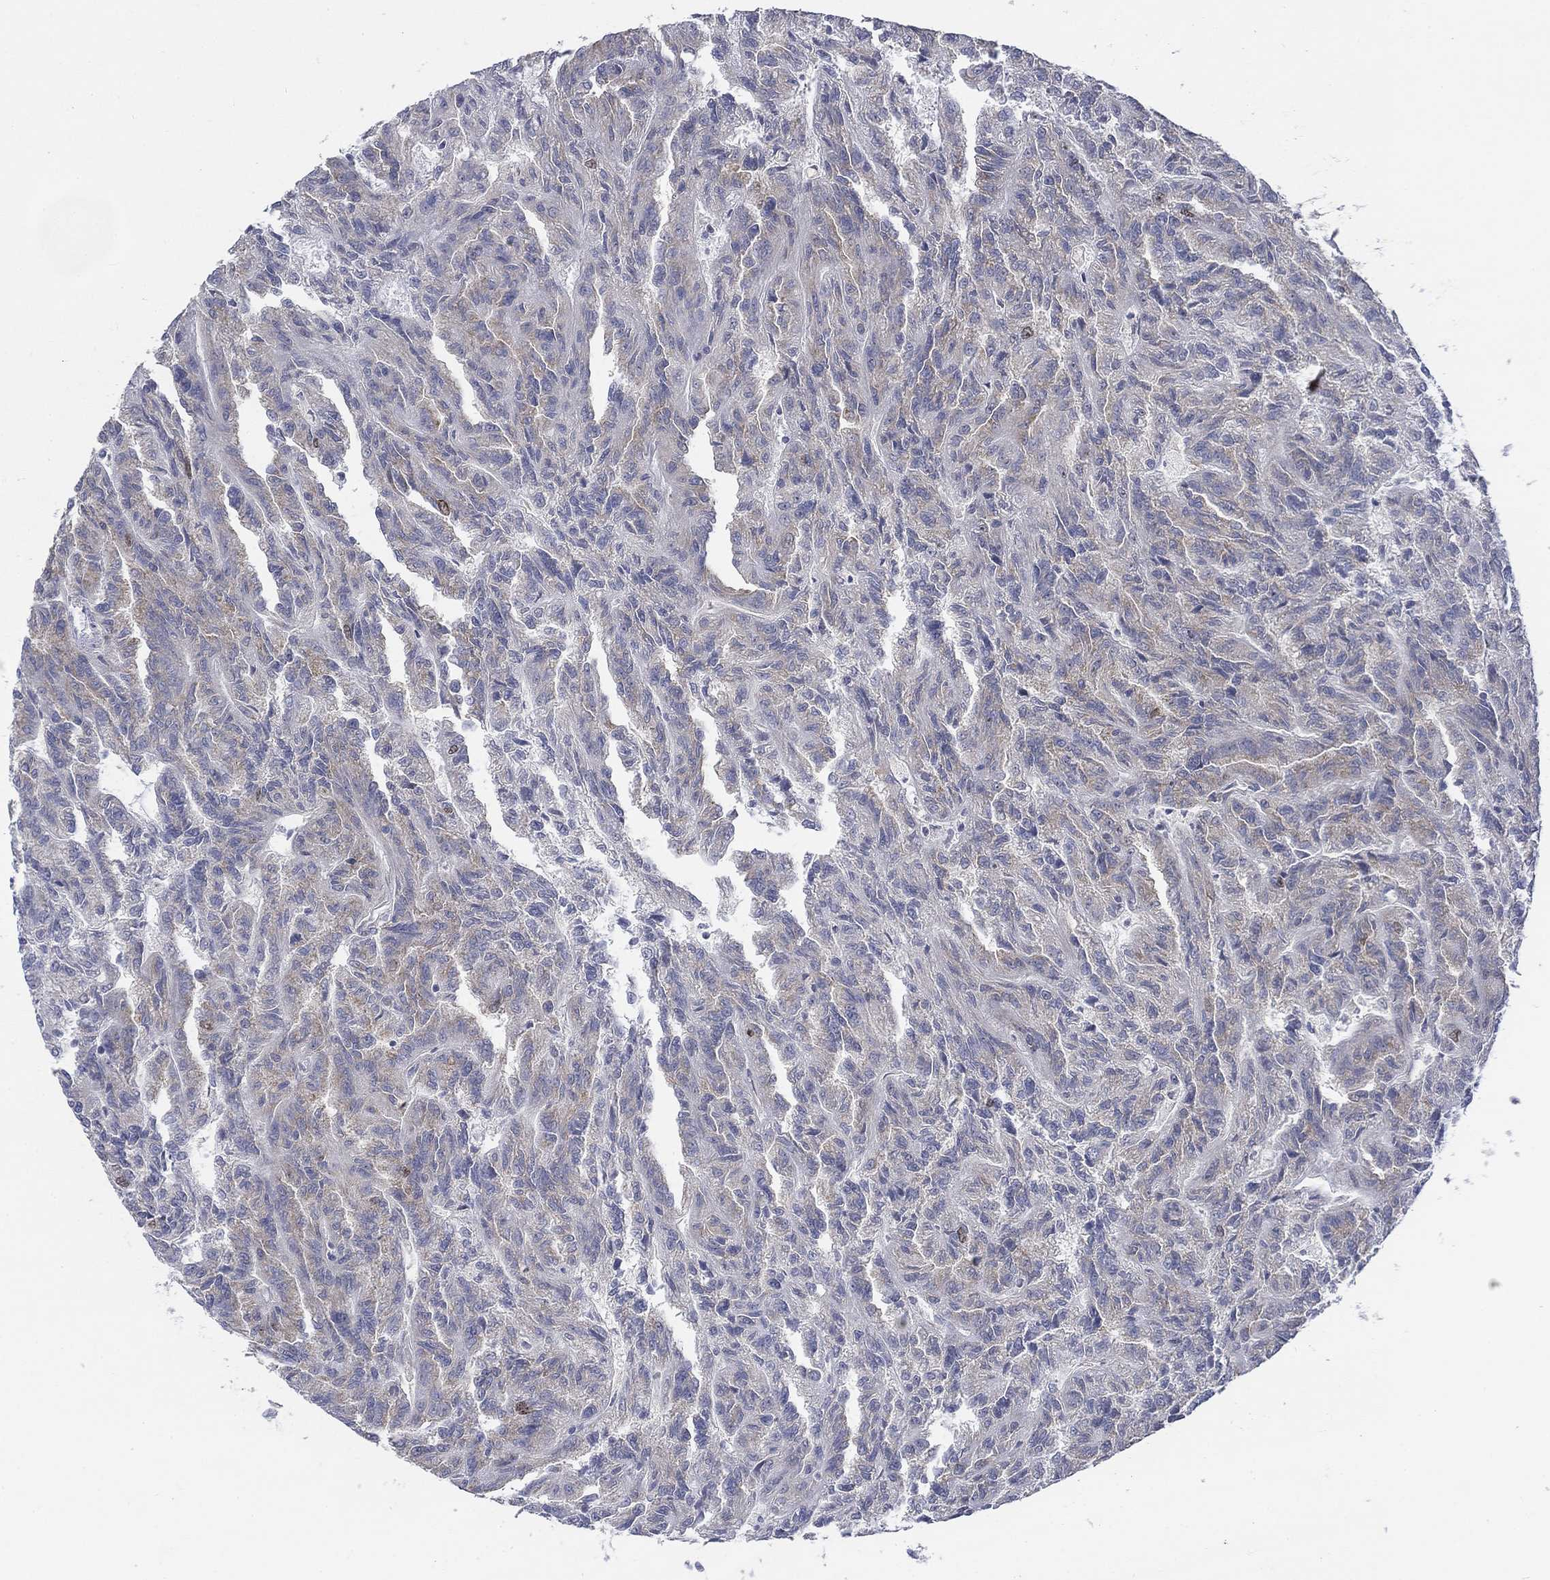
{"staining": {"intensity": "weak", "quantity": "<25%", "location": "cytoplasmic/membranous"}, "tissue": "renal cancer", "cell_type": "Tumor cells", "image_type": "cancer", "snomed": [{"axis": "morphology", "description": "Adenocarcinoma, NOS"}, {"axis": "topography", "description": "Kidney"}], "caption": "Tumor cells show no significant staining in renal cancer (adenocarcinoma). (DAB (3,3'-diaminobenzidine) immunohistochemistry, high magnification).", "gene": "MMP24", "patient": {"sex": "male", "age": 79}}